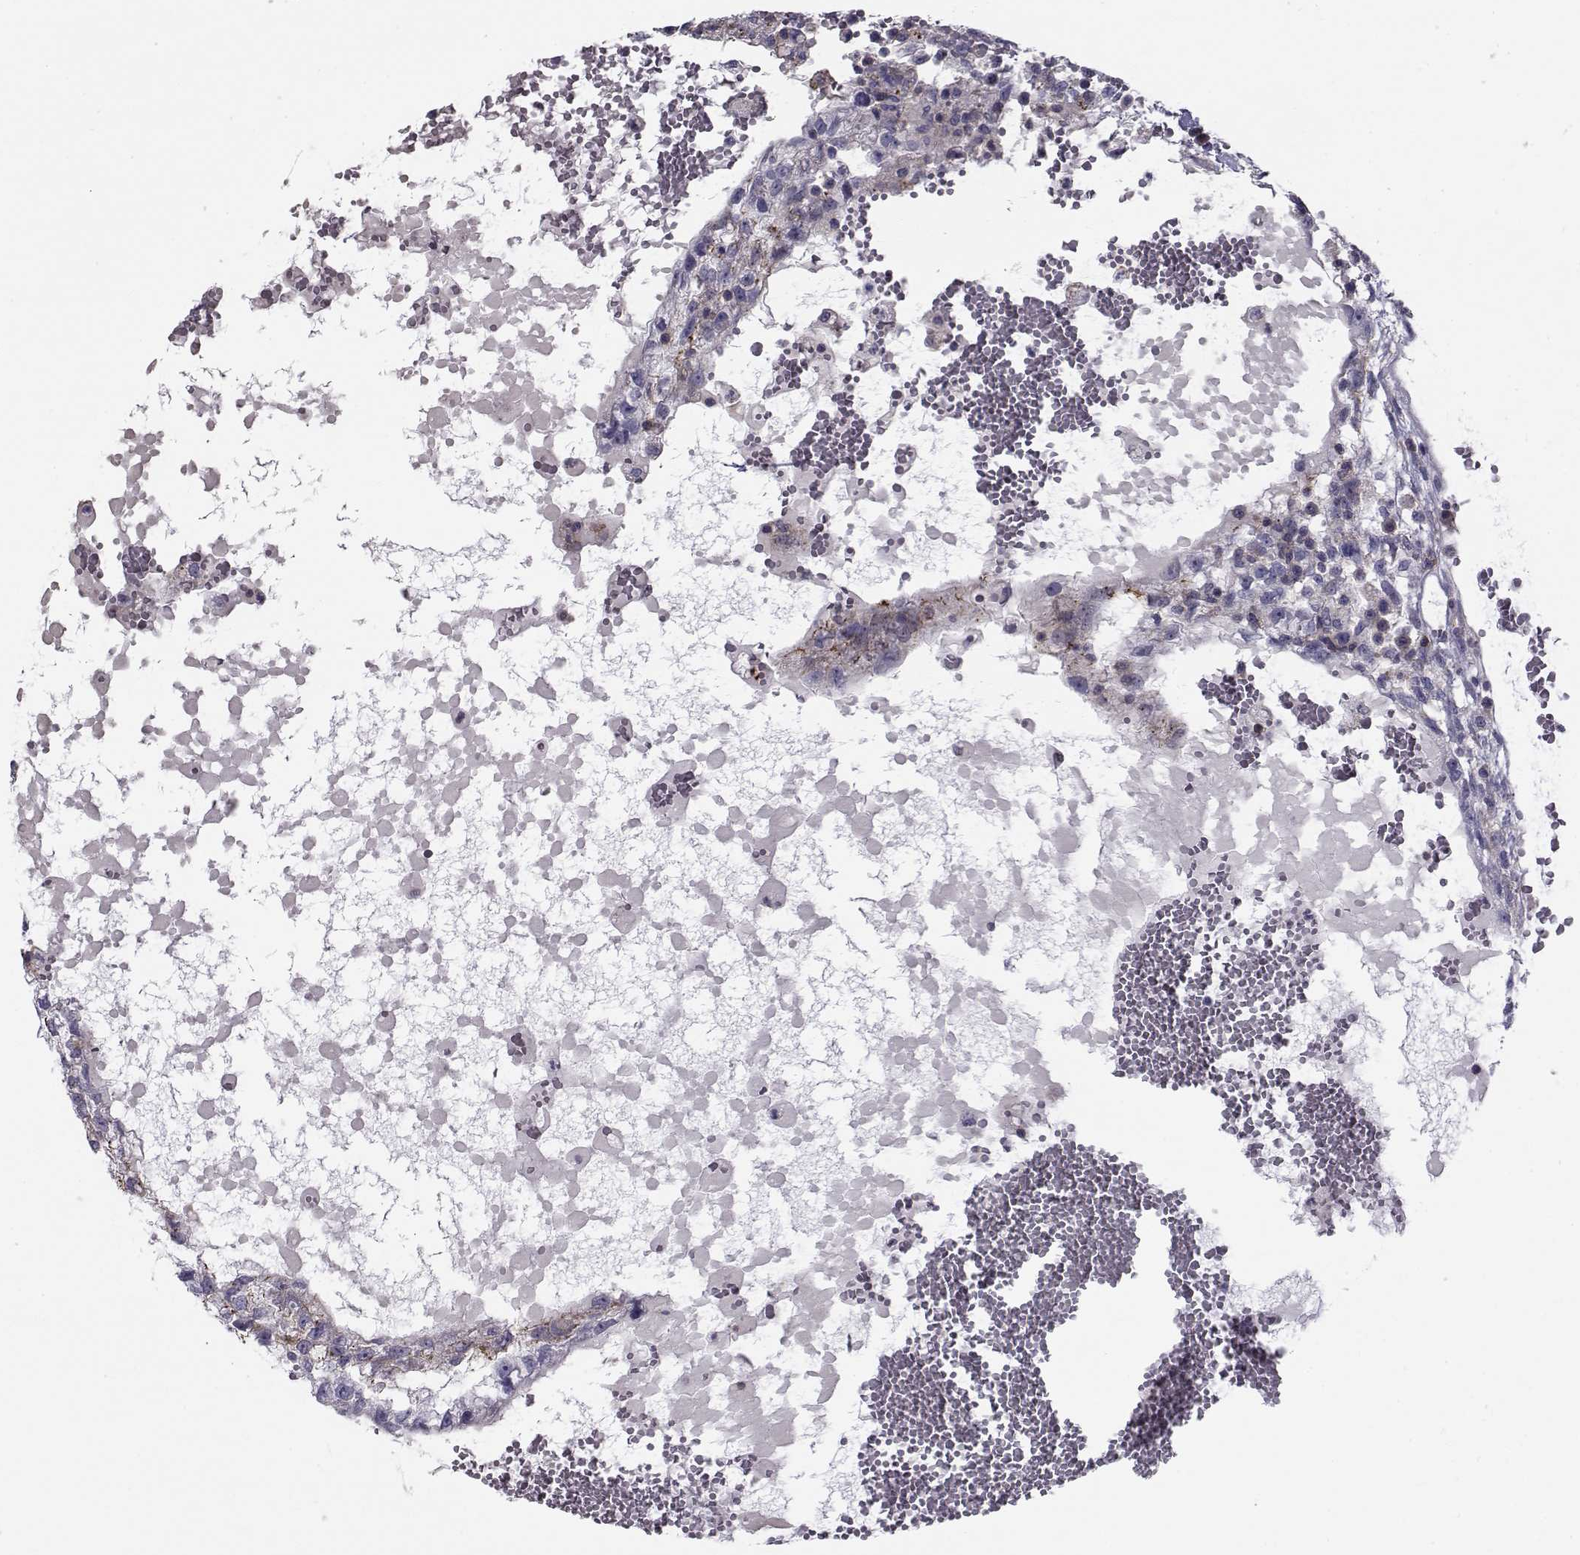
{"staining": {"intensity": "negative", "quantity": "none", "location": "none"}, "tissue": "testis cancer", "cell_type": "Tumor cells", "image_type": "cancer", "snomed": [{"axis": "morphology", "description": "Normal tissue, NOS"}, {"axis": "morphology", "description": "Carcinoma, Embryonal, NOS"}, {"axis": "topography", "description": "Testis"}, {"axis": "topography", "description": "Epididymis"}], "caption": "Immunohistochemistry photomicrograph of neoplastic tissue: human testis embryonal carcinoma stained with DAB exhibits no significant protein expression in tumor cells. The staining is performed using DAB (3,3'-diaminobenzidine) brown chromogen with nuclei counter-stained in using hematoxylin.", "gene": "LRRC27", "patient": {"sex": "male", "age": 32}}